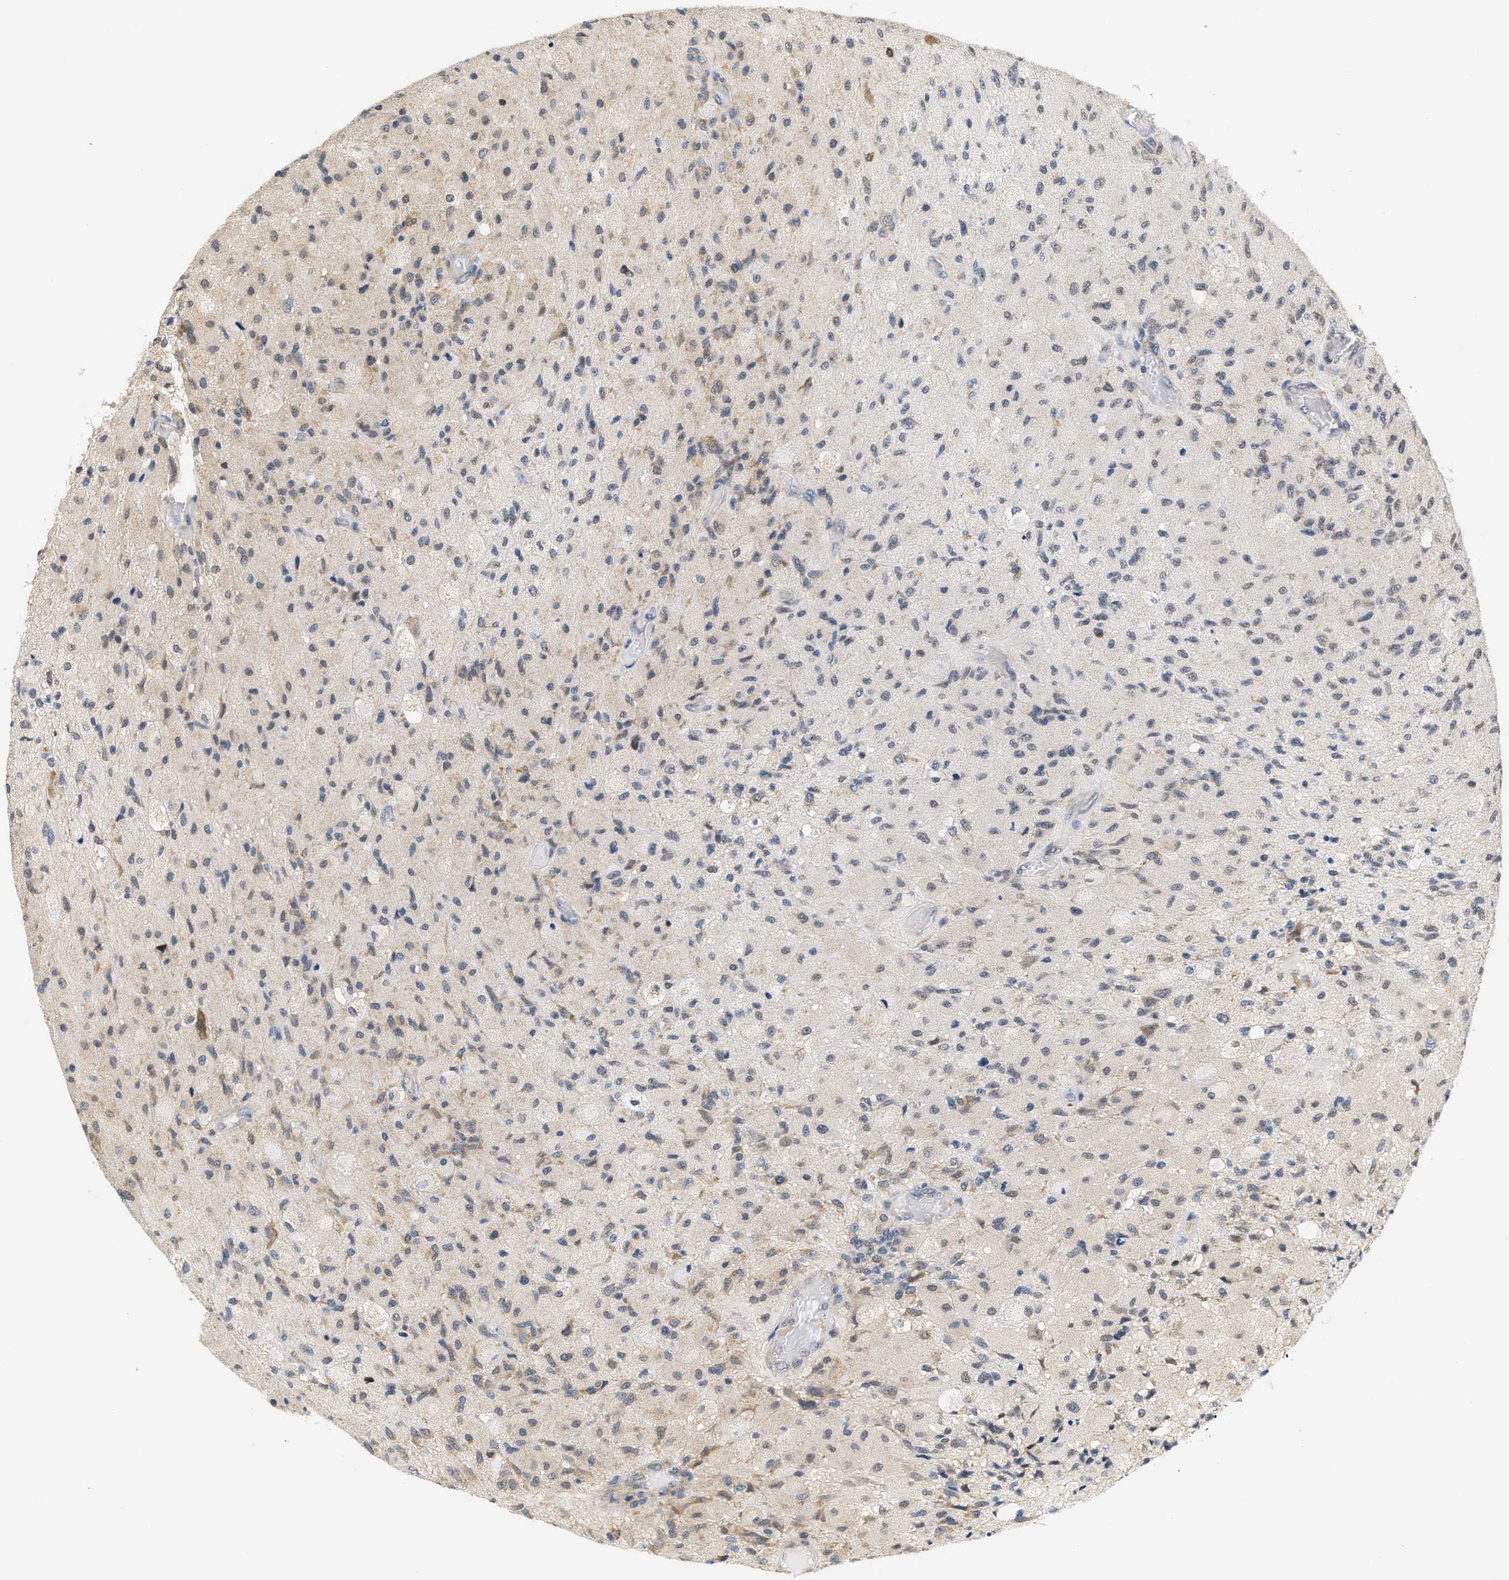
{"staining": {"intensity": "weak", "quantity": "<25%", "location": "cytoplasmic/membranous"}, "tissue": "glioma", "cell_type": "Tumor cells", "image_type": "cancer", "snomed": [{"axis": "morphology", "description": "Normal tissue, NOS"}, {"axis": "morphology", "description": "Glioma, malignant, High grade"}, {"axis": "topography", "description": "Cerebral cortex"}], "caption": "A high-resolution image shows immunohistochemistry staining of glioma, which displays no significant expression in tumor cells.", "gene": "GIGYF1", "patient": {"sex": "male", "age": 77}}